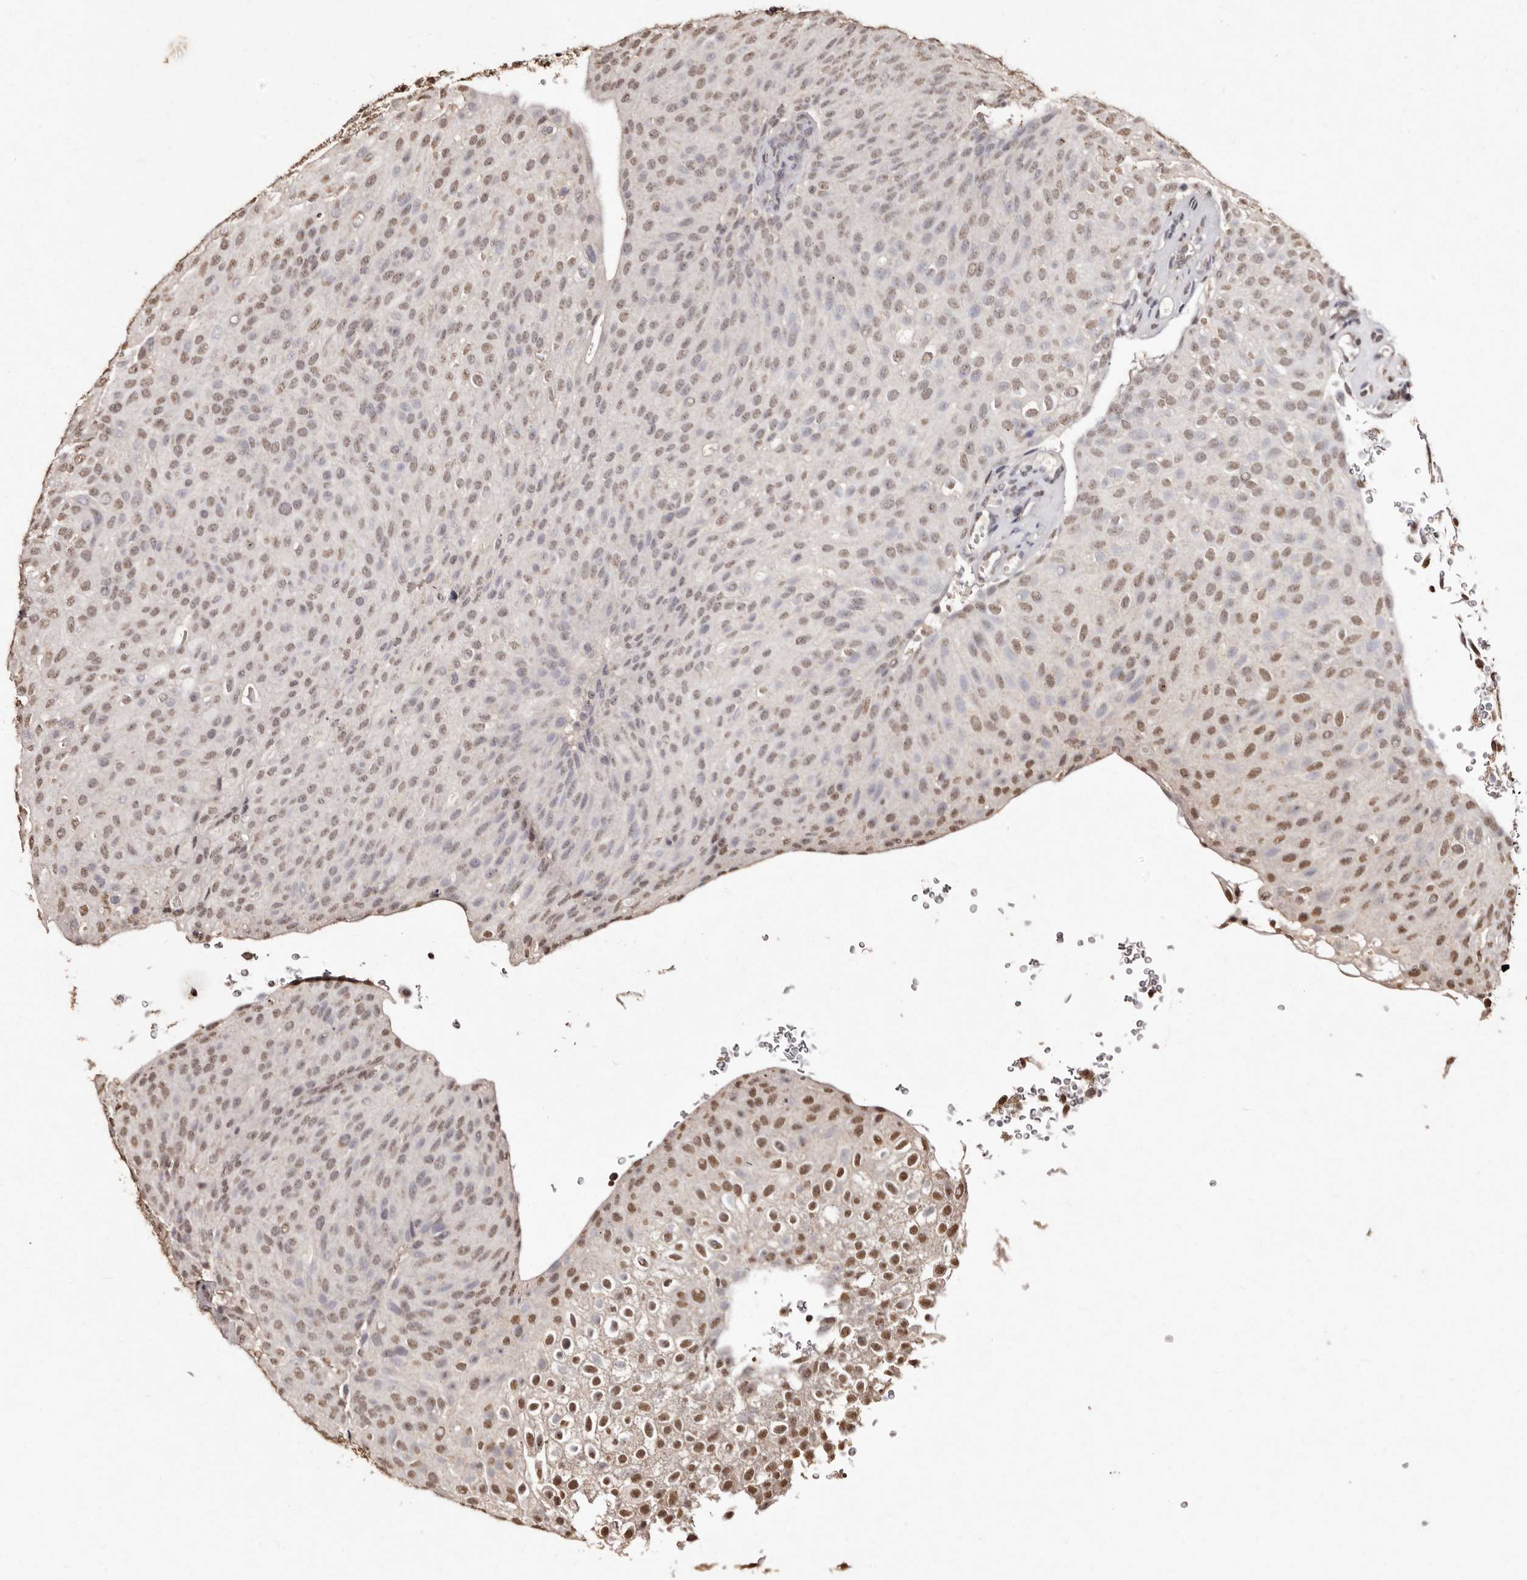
{"staining": {"intensity": "moderate", "quantity": ">75%", "location": "nuclear"}, "tissue": "urothelial cancer", "cell_type": "Tumor cells", "image_type": "cancer", "snomed": [{"axis": "morphology", "description": "Urothelial carcinoma, Low grade"}, {"axis": "topography", "description": "Urinary bladder"}], "caption": "Immunohistochemistry (IHC) (DAB (3,3'-diaminobenzidine)) staining of human low-grade urothelial carcinoma shows moderate nuclear protein expression in approximately >75% of tumor cells.", "gene": "ERBB4", "patient": {"sex": "male", "age": 78}}